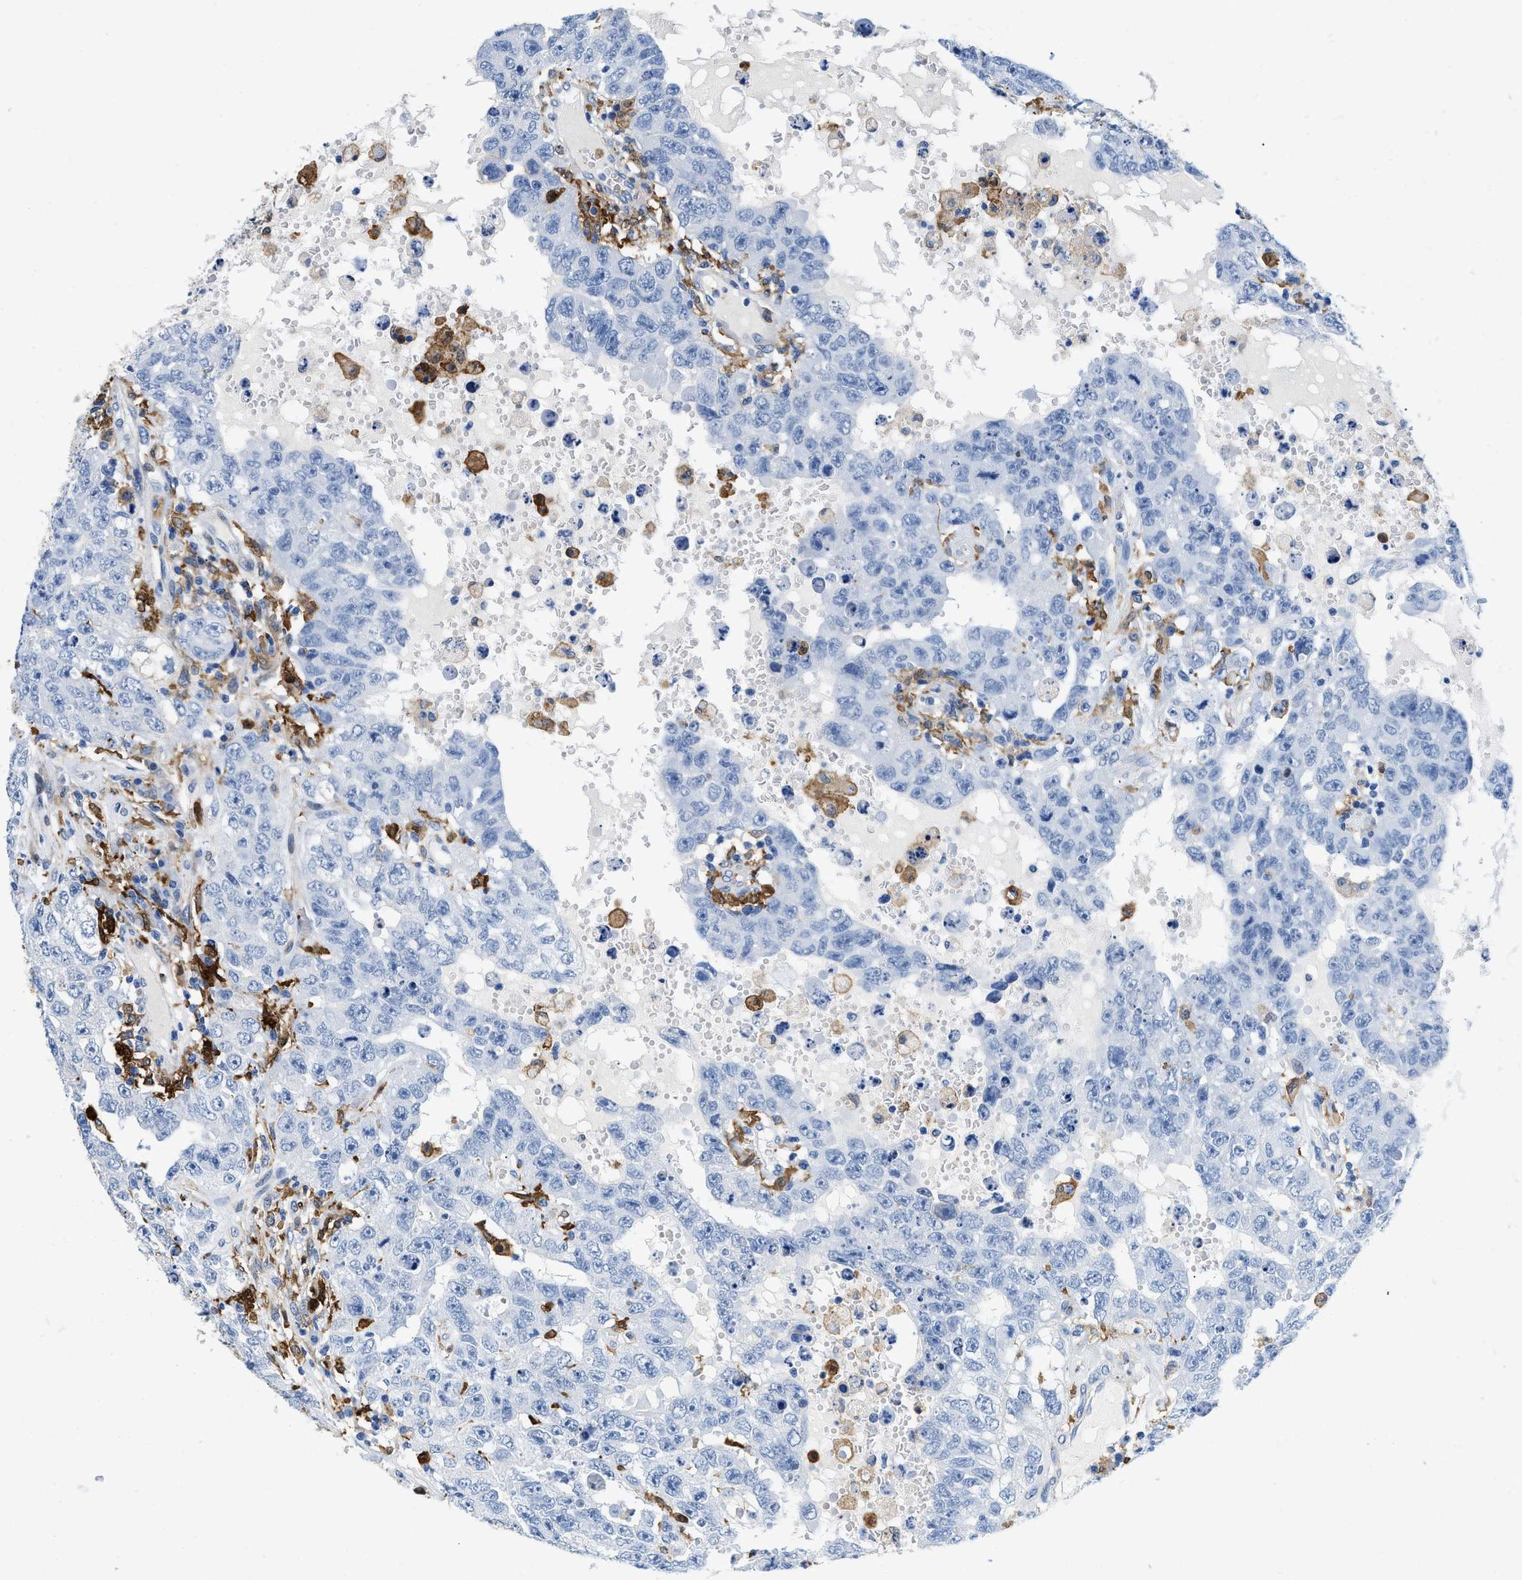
{"staining": {"intensity": "negative", "quantity": "none", "location": "none"}, "tissue": "testis cancer", "cell_type": "Tumor cells", "image_type": "cancer", "snomed": [{"axis": "morphology", "description": "Carcinoma, Embryonal, NOS"}, {"axis": "topography", "description": "Testis"}], "caption": "Immunohistochemistry of human testis cancer (embryonal carcinoma) demonstrates no staining in tumor cells.", "gene": "GSN", "patient": {"sex": "male", "age": 26}}